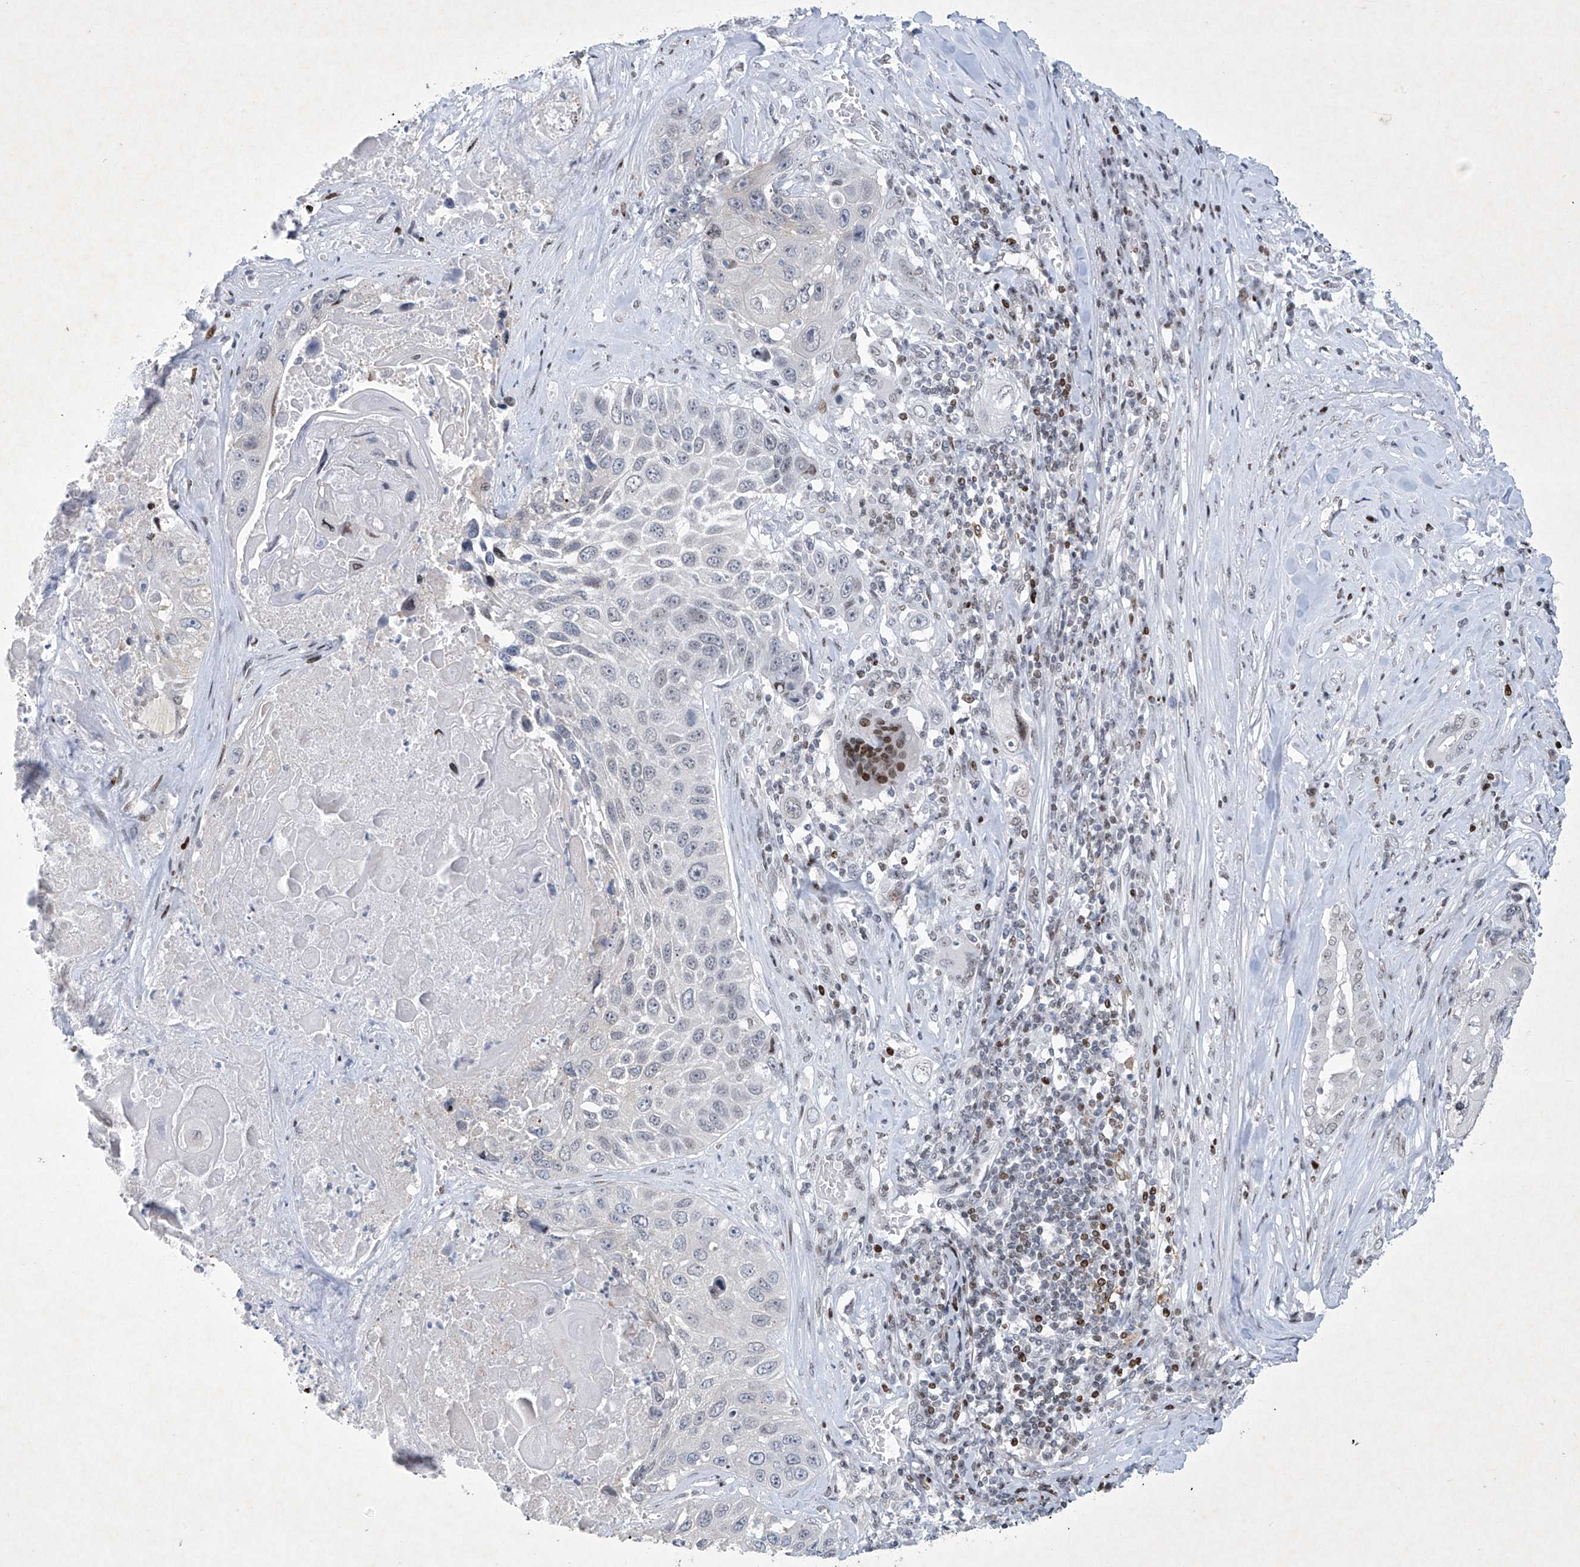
{"staining": {"intensity": "negative", "quantity": "none", "location": "none"}, "tissue": "lung cancer", "cell_type": "Tumor cells", "image_type": "cancer", "snomed": [{"axis": "morphology", "description": "Squamous cell carcinoma, NOS"}, {"axis": "topography", "description": "Lung"}], "caption": "Protein analysis of lung cancer exhibits no significant staining in tumor cells. (Brightfield microscopy of DAB immunohistochemistry at high magnification).", "gene": "RFX7", "patient": {"sex": "male", "age": 61}}